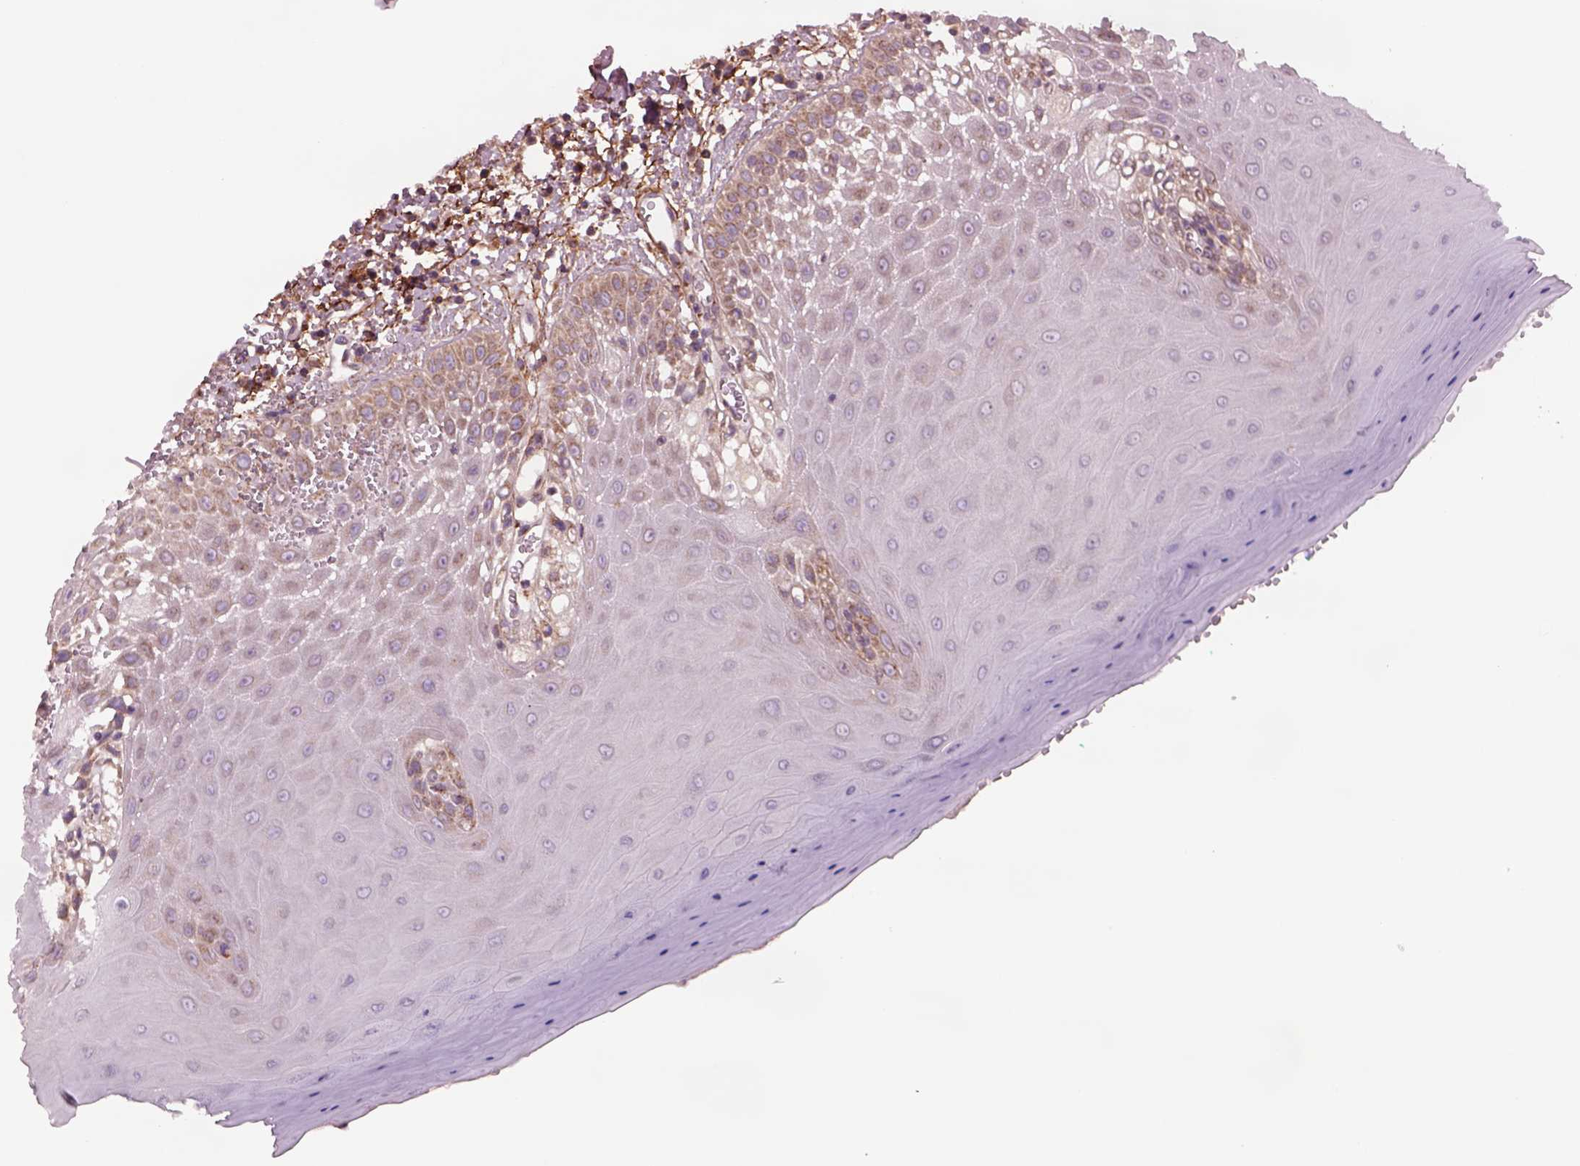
{"staining": {"intensity": "moderate", "quantity": "<25%", "location": "cytoplasmic/membranous"}, "tissue": "oral mucosa", "cell_type": "Squamous epithelial cells", "image_type": "normal", "snomed": [{"axis": "morphology", "description": "Normal tissue, NOS"}, {"axis": "topography", "description": "Oral tissue"}], "caption": "Protein staining of benign oral mucosa exhibits moderate cytoplasmic/membranous positivity in about <25% of squamous epithelial cells. (IHC, brightfield microscopy, high magnification).", "gene": "SEC23A", "patient": {"sex": "female", "age": 85}}